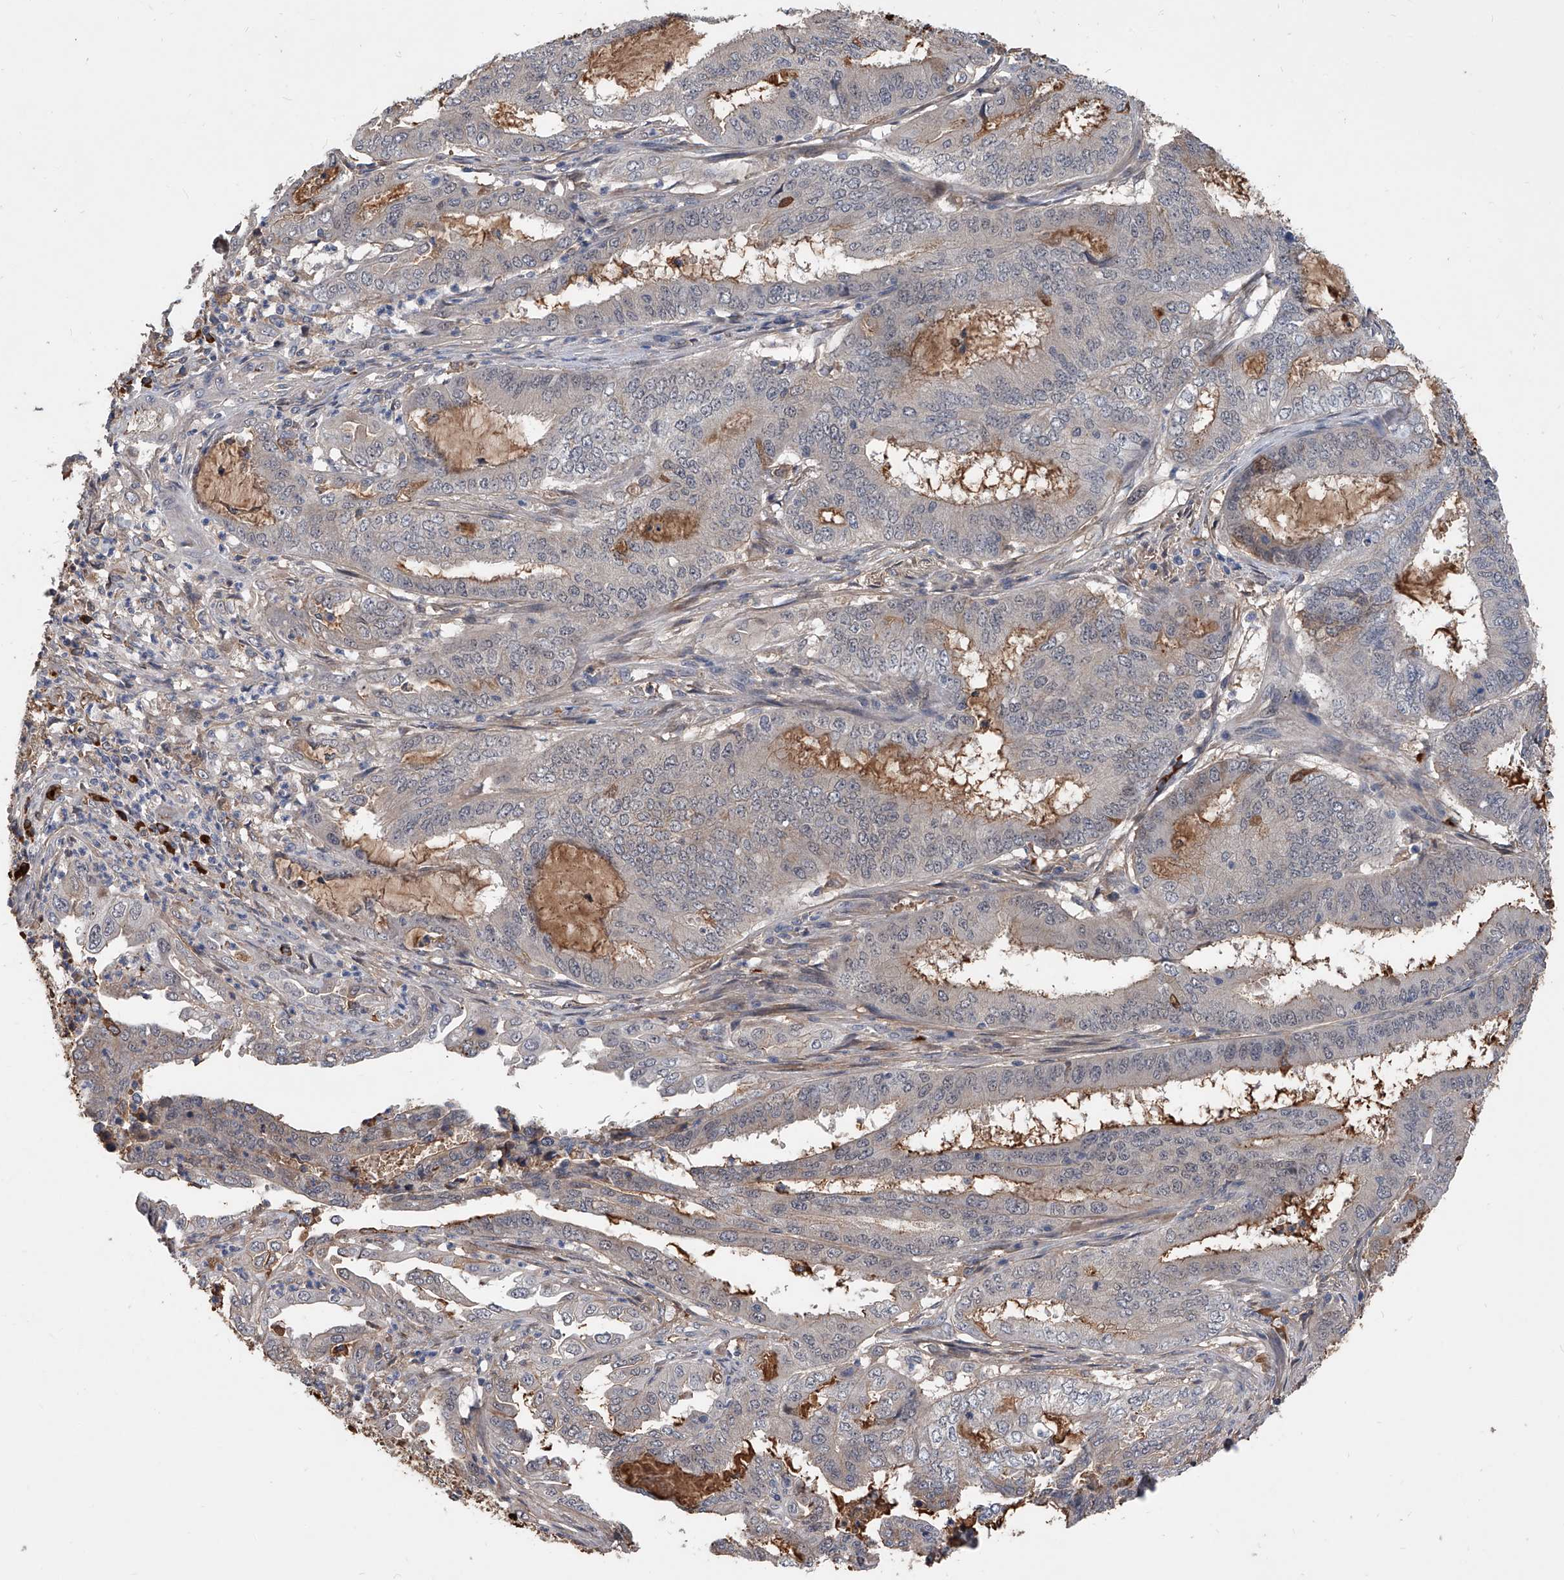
{"staining": {"intensity": "negative", "quantity": "none", "location": "none"}, "tissue": "endometrial cancer", "cell_type": "Tumor cells", "image_type": "cancer", "snomed": [{"axis": "morphology", "description": "Adenocarcinoma, NOS"}, {"axis": "topography", "description": "Endometrium"}], "caption": "Tumor cells are negative for protein expression in human endometrial adenocarcinoma. (Immunohistochemistry (ihc), brightfield microscopy, high magnification).", "gene": "ZNF25", "patient": {"sex": "female", "age": 51}}